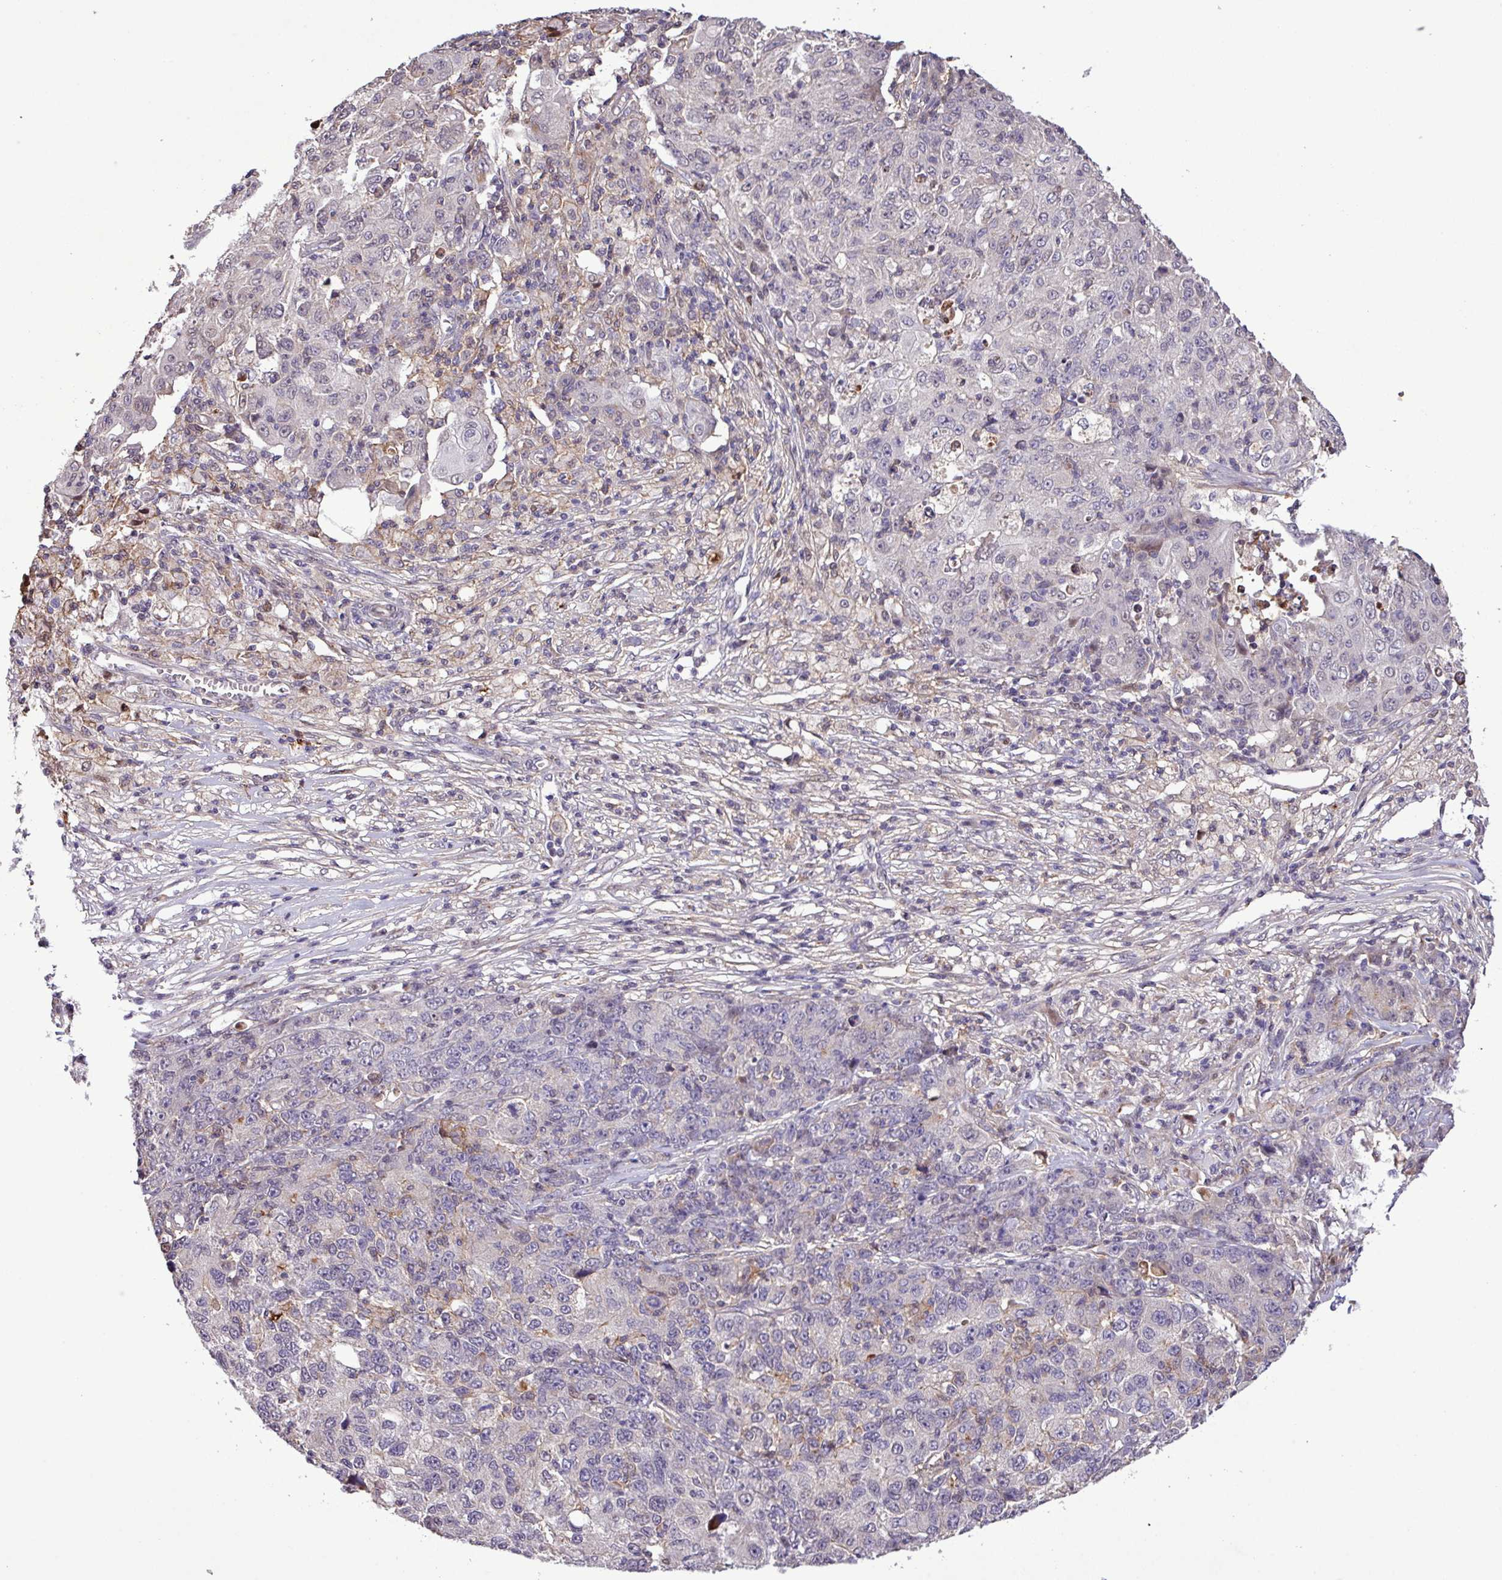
{"staining": {"intensity": "negative", "quantity": "none", "location": "none"}, "tissue": "ovarian cancer", "cell_type": "Tumor cells", "image_type": "cancer", "snomed": [{"axis": "morphology", "description": "Carcinoma, endometroid"}, {"axis": "topography", "description": "Ovary"}], "caption": "IHC histopathology image of neoplastic tissue: ovarian endometroid carcinoma stained with DAB (3,3'-diaminobenzidine) displays no significant protein staining in tumor cells. The staining was performed using DAB (3,3'-diaminobenzidine) to visualize the protein expression in brown, while the nuclei were stained in blue with hematoxylin (Magnification: 20x).", "gene": "RPP25L", "patient": {"sex": "female", "age": 42}}